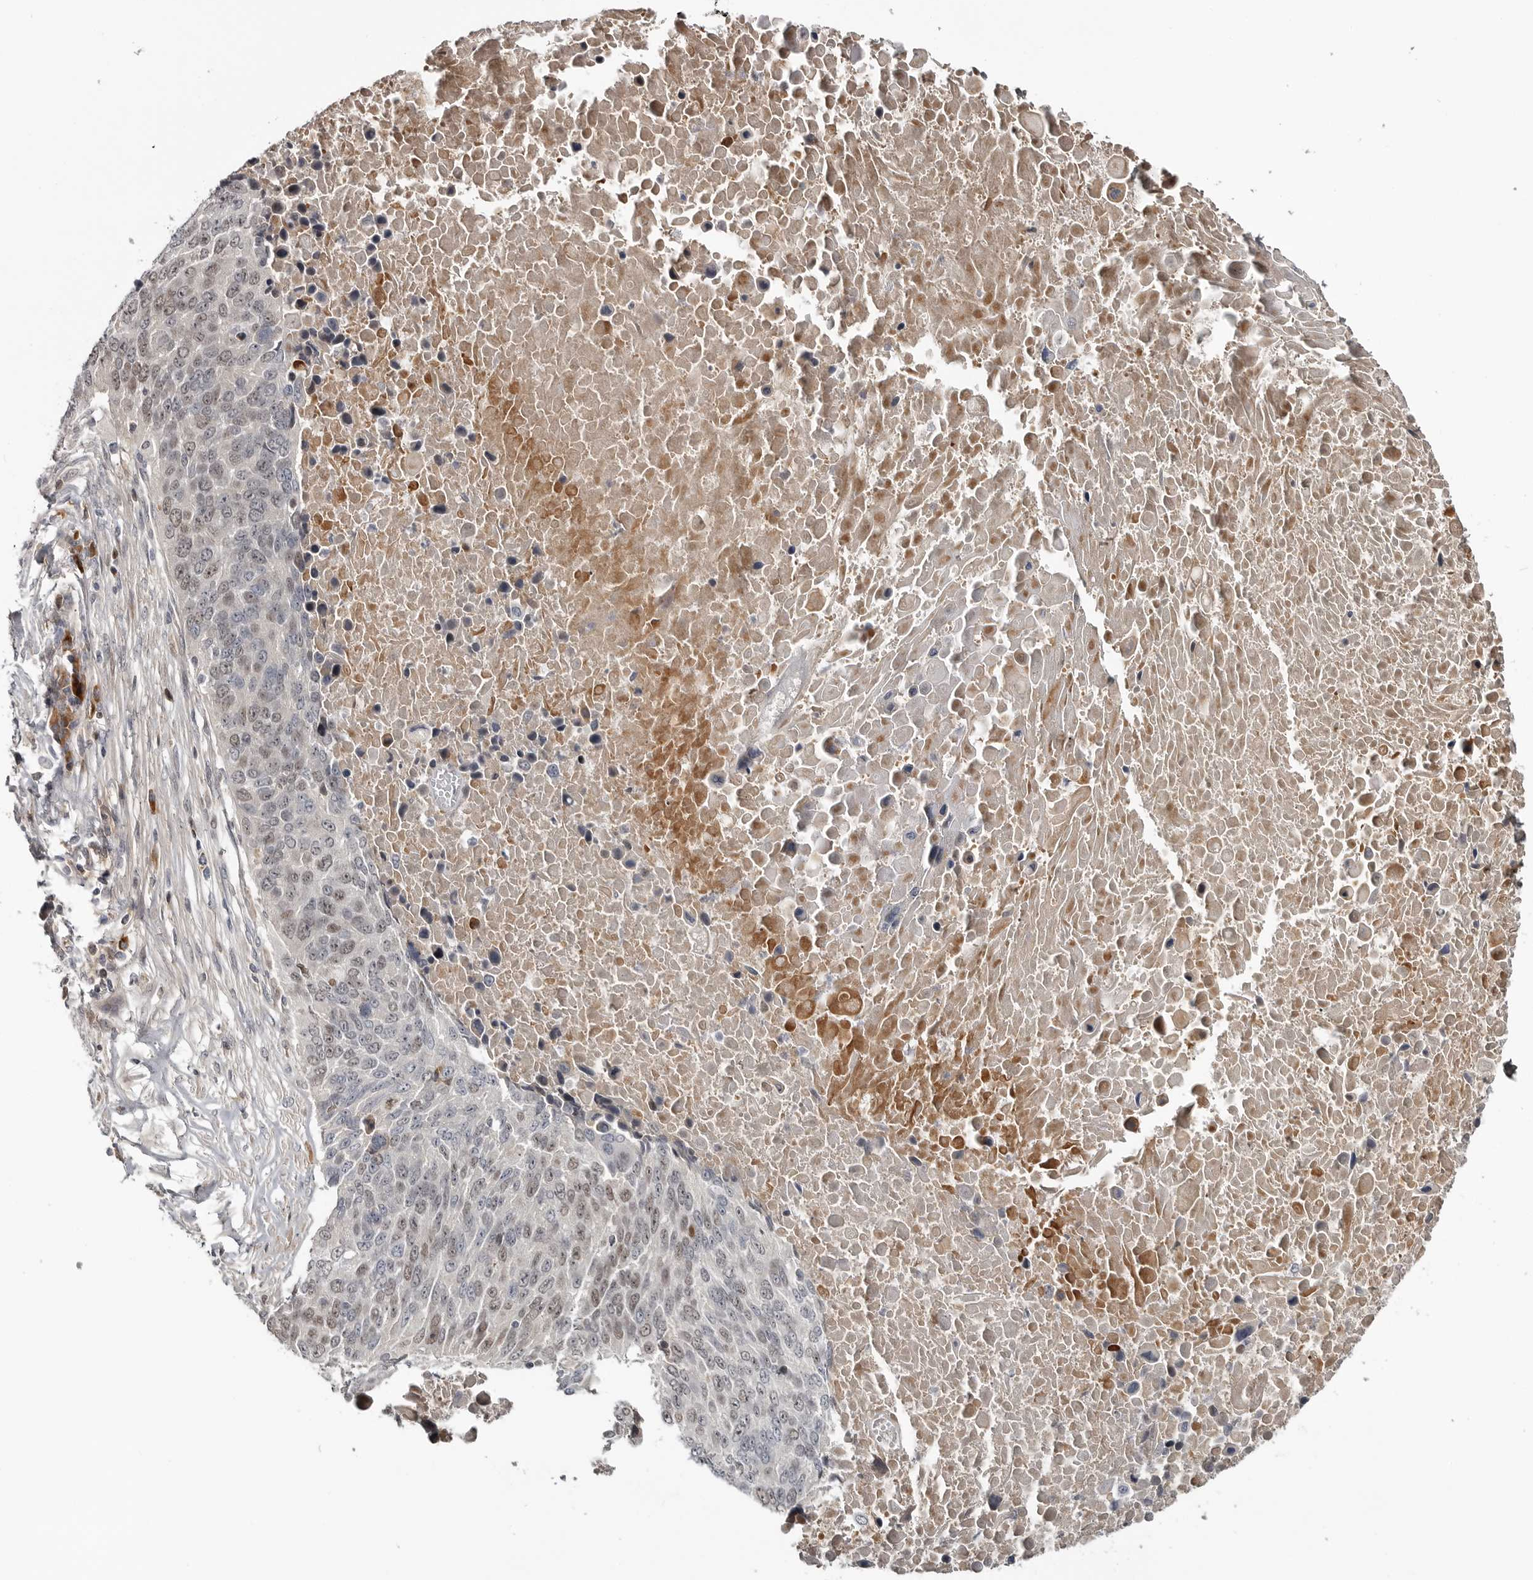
{"staining": {"intensity": "weak", "quantity": "25%-75%", "location": "nuclear"}, "tissue": "lung cancer", "cell_type": "Tumor cells", "image_type": "cancer", "snomed": [{"axis": "morphology", "description": "Squamous cell carcinoma, NOS"}, {"axis": "topography", "description": "Lung"}], "caption": "Immunohistochemistry photomicrograph of neoplastic tissue: human lung squamous cell carcinoma stained using immunohistochemistry (IHC) displays low levels of weak protein expression localized specifically in the nuclear of tumor cells, appearing as a nuclear brown color.", "gene": "ZNF277", "patient": {"sex": "male", "age": 66}}